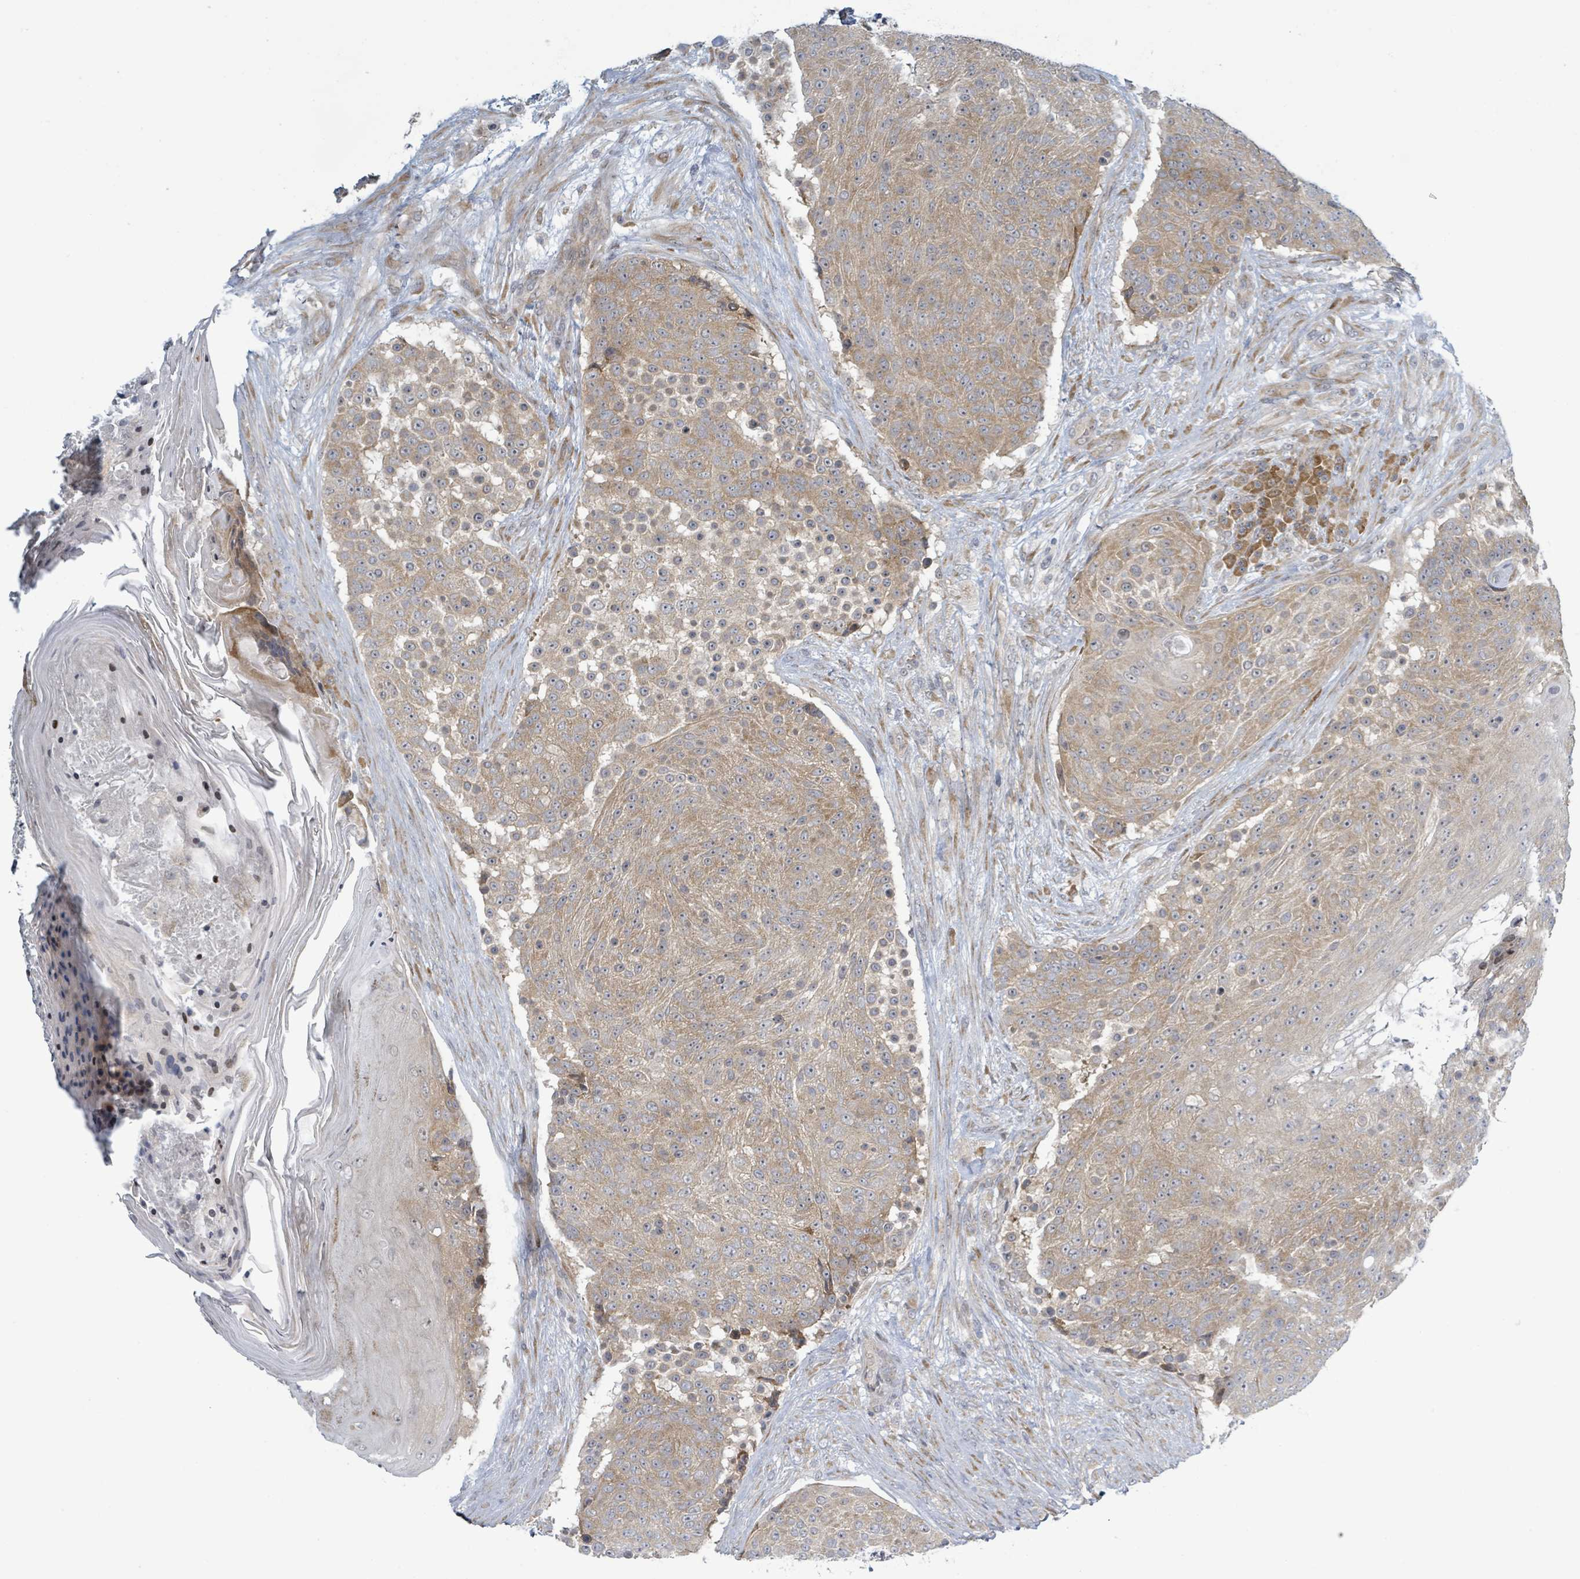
{"staining": {"intensity": "moderate", "quantity": ">75%", "location": "cytoplasmic/membranous"}, "tissue": "urothelial cancer", "cell_type": "Tumor cells", "image_type": "cancer", "snomed": [{"axis": "morphology", "description": "Urothelial carcinoma, High grade"}, {"axis": "topography", "description": "Urinary bladder"}], "caption": "IHC of human high-grade urothelial carcinoma displays medium levels of moderate cytoplasmic/membranous expression in about >75% of tumor cells. The protein of interest is stained brown, and the nuclei are stained in blue (DAB IHC with brightfield microscopy, high magnification).", "gene": "RPL32", "patient": {"sex": "female", "age": 63}}